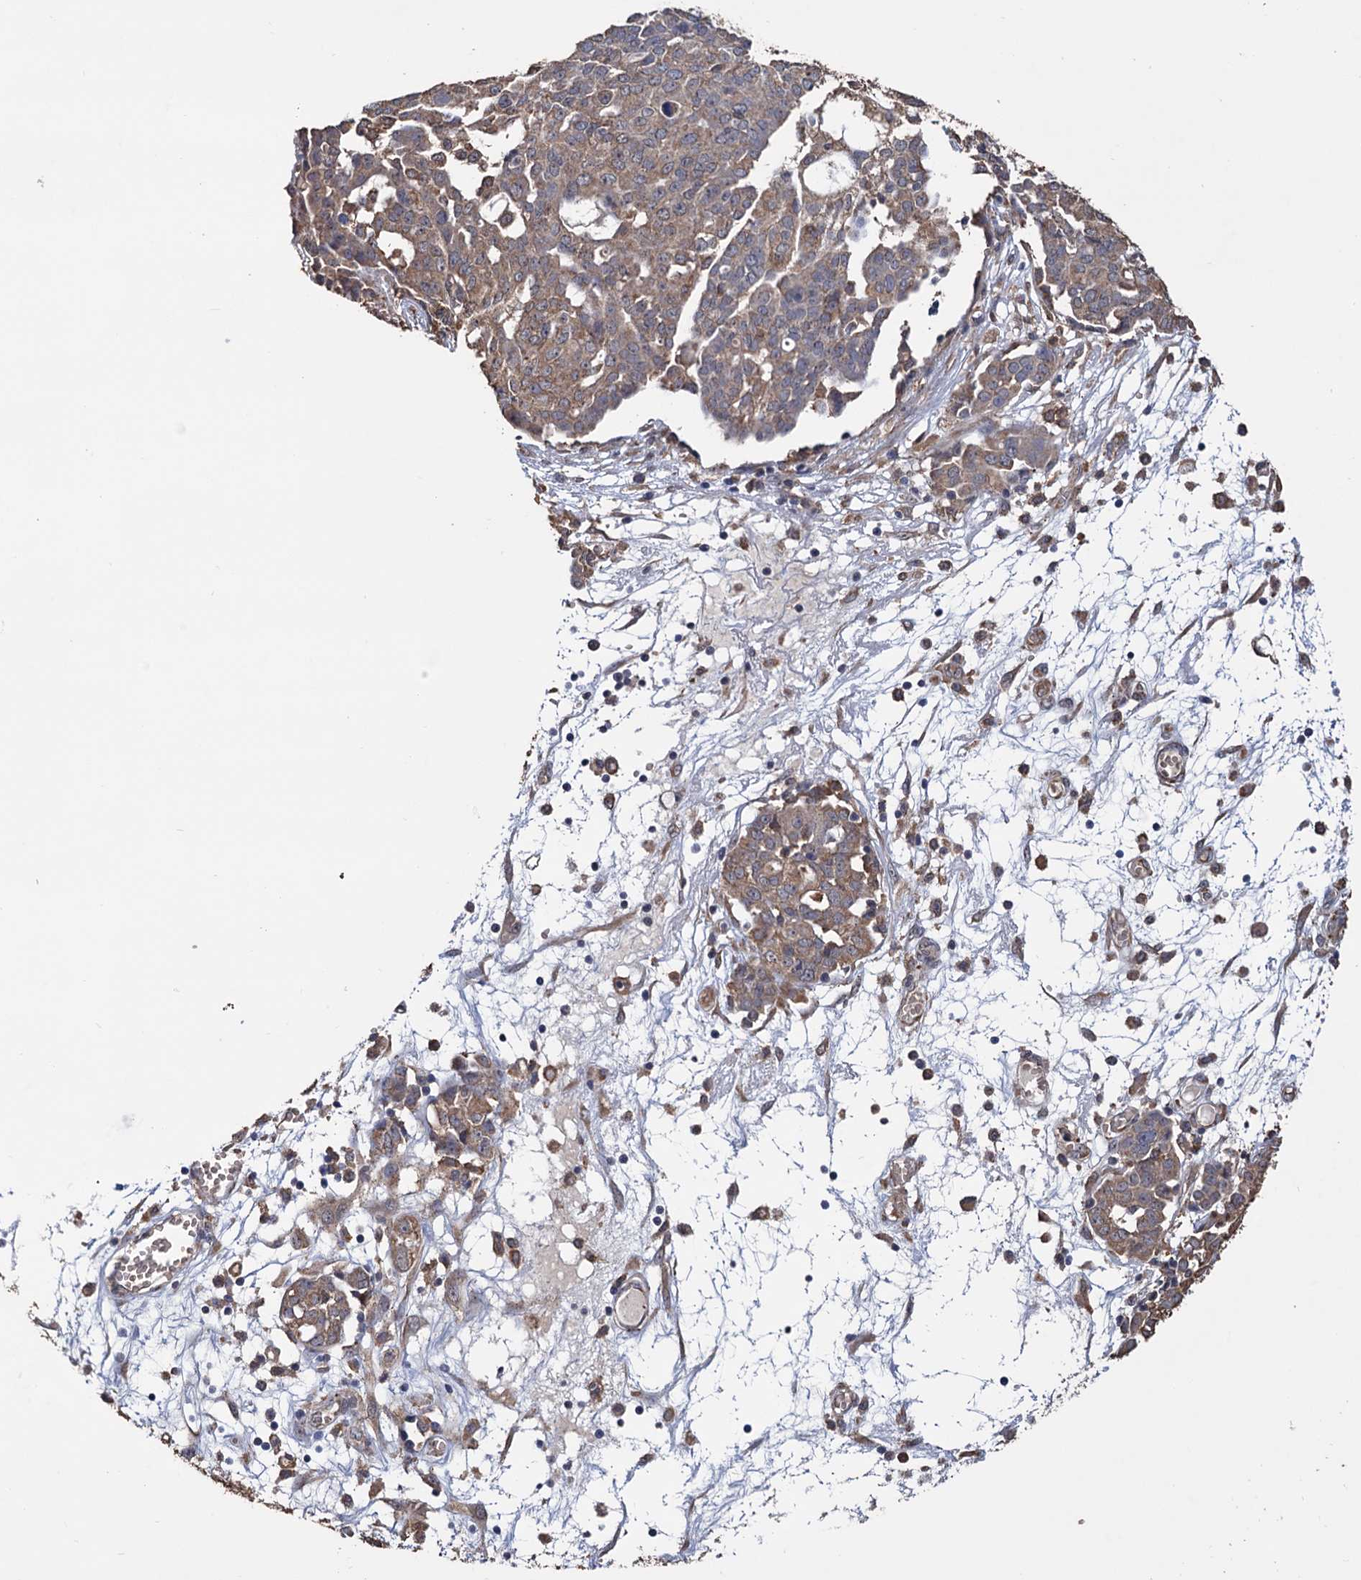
{"staining": {"intensity": "weak", "quantity": ">75%", "location": "cytoplasmic/membranous"}, "tissue": "ovarian cancer", "cell_type": "Tumor cells", "image_type": "cancer", "snomed": [{"axis": "morphology", "description": "Cystadenocarcinoma, serous, NOS"}, {"axis": "topography", "description": "Soft tissue"}, {"axis": "topography", "description": "Ovary"}], "caption": "Tumor cells display weak cytoplasmic/membranous positivity in about >75% of cells in ovarian cancer (serous cystadenocarcinoma).", "gene": "TBC1D12", "patient": {"sex": "female", "age": 57}}